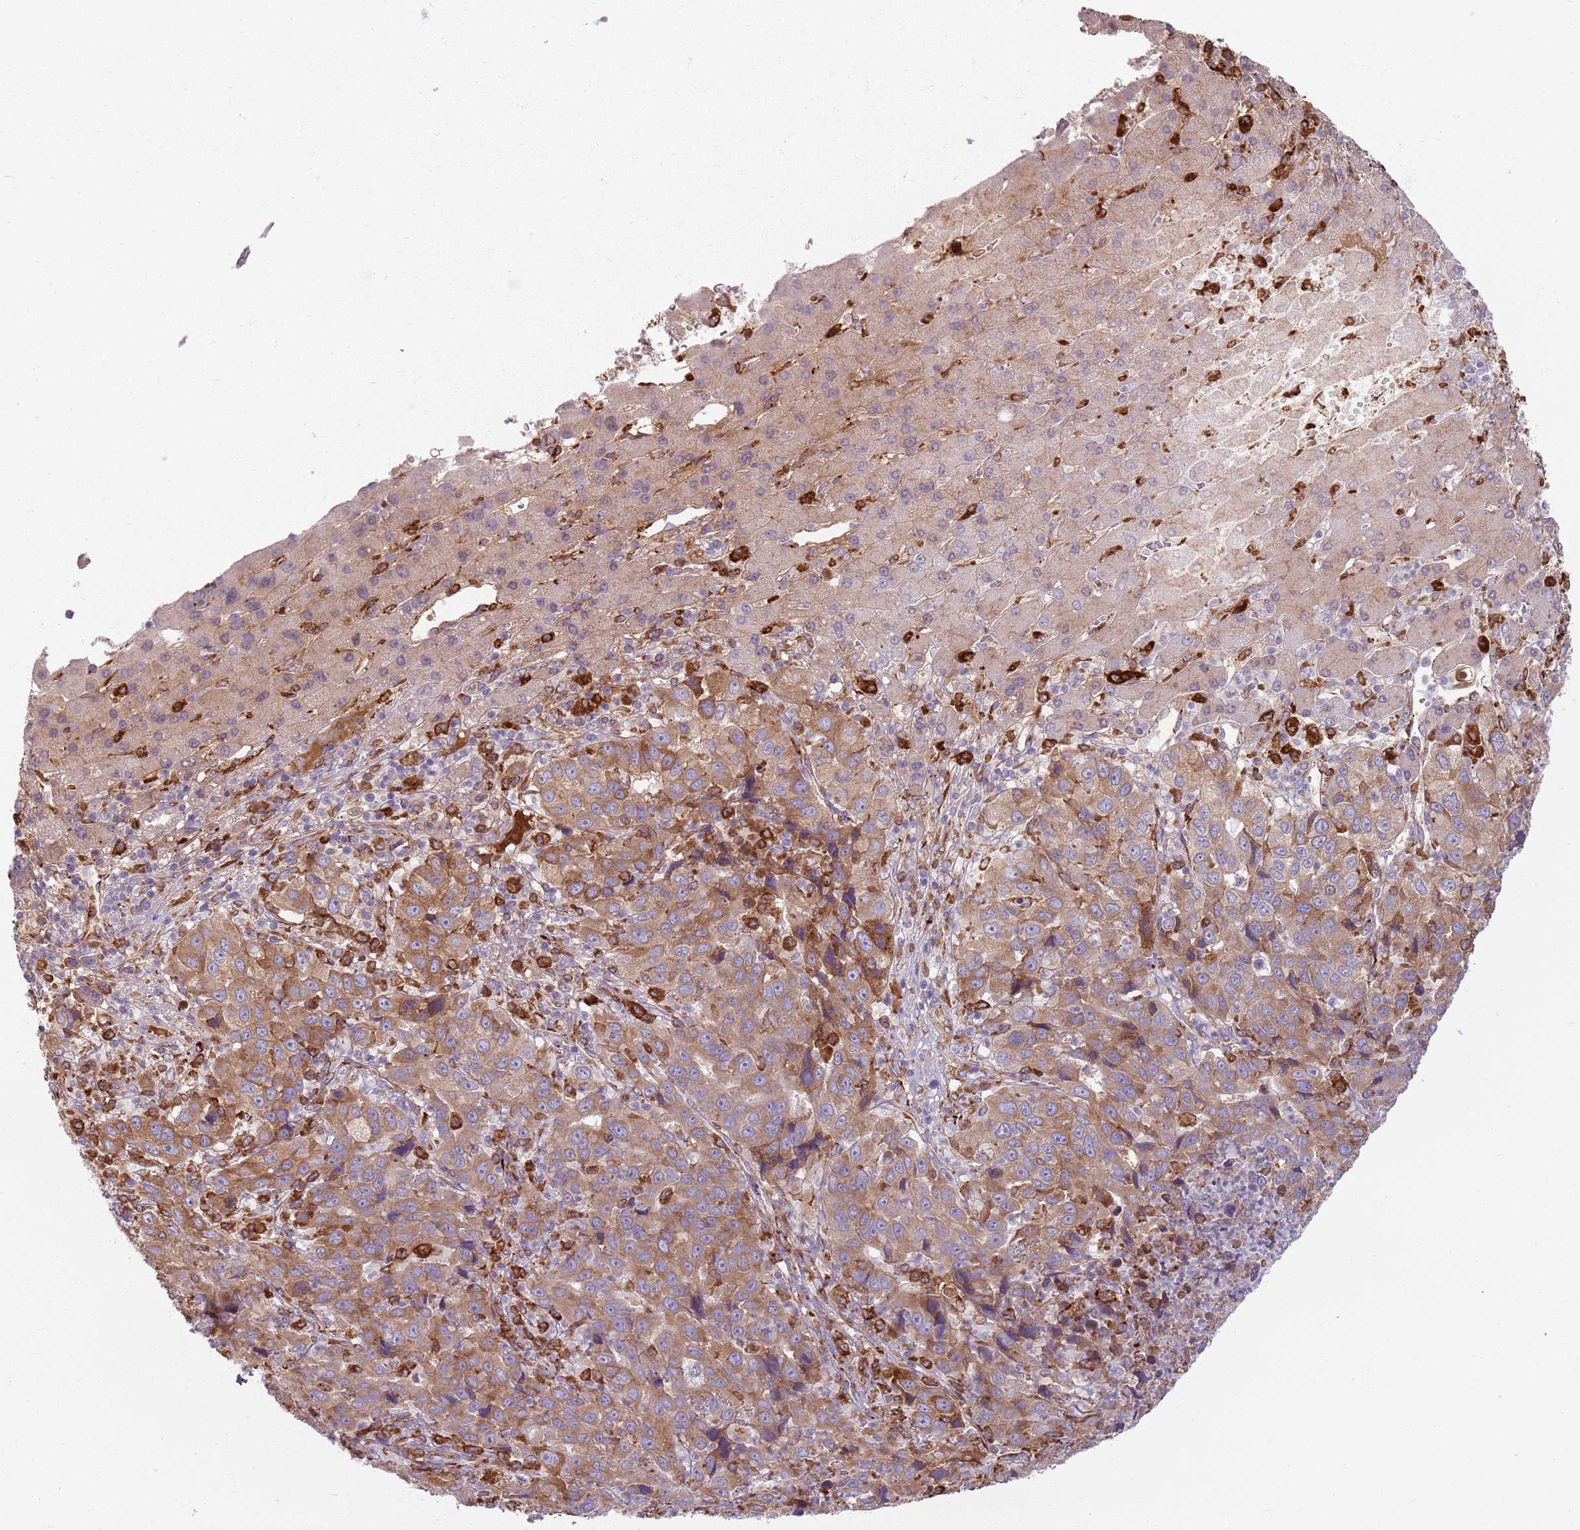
{"staining": {"intensity": "moderate", "quantity": "25%-75%", "location": "cytoplasmic/membranous"}, "tissue": "liver cancer", "cell_type": "Tumor cells", "image_type": "cancer", "snomed": [{"axis": "morphology", "description": "Carcinoma, Hepatocellular, NOS"}, {"axis": "topography", "description": "Liver"}], "caption": "A photomicrograph of human liver hepatocellular carcinoma stained for a protein reveals moderate cytoplasmic/membranous brown staining in tumor cells.", "gene": "COLGALT1", "patient": {"sex": "male", "age": 63}}